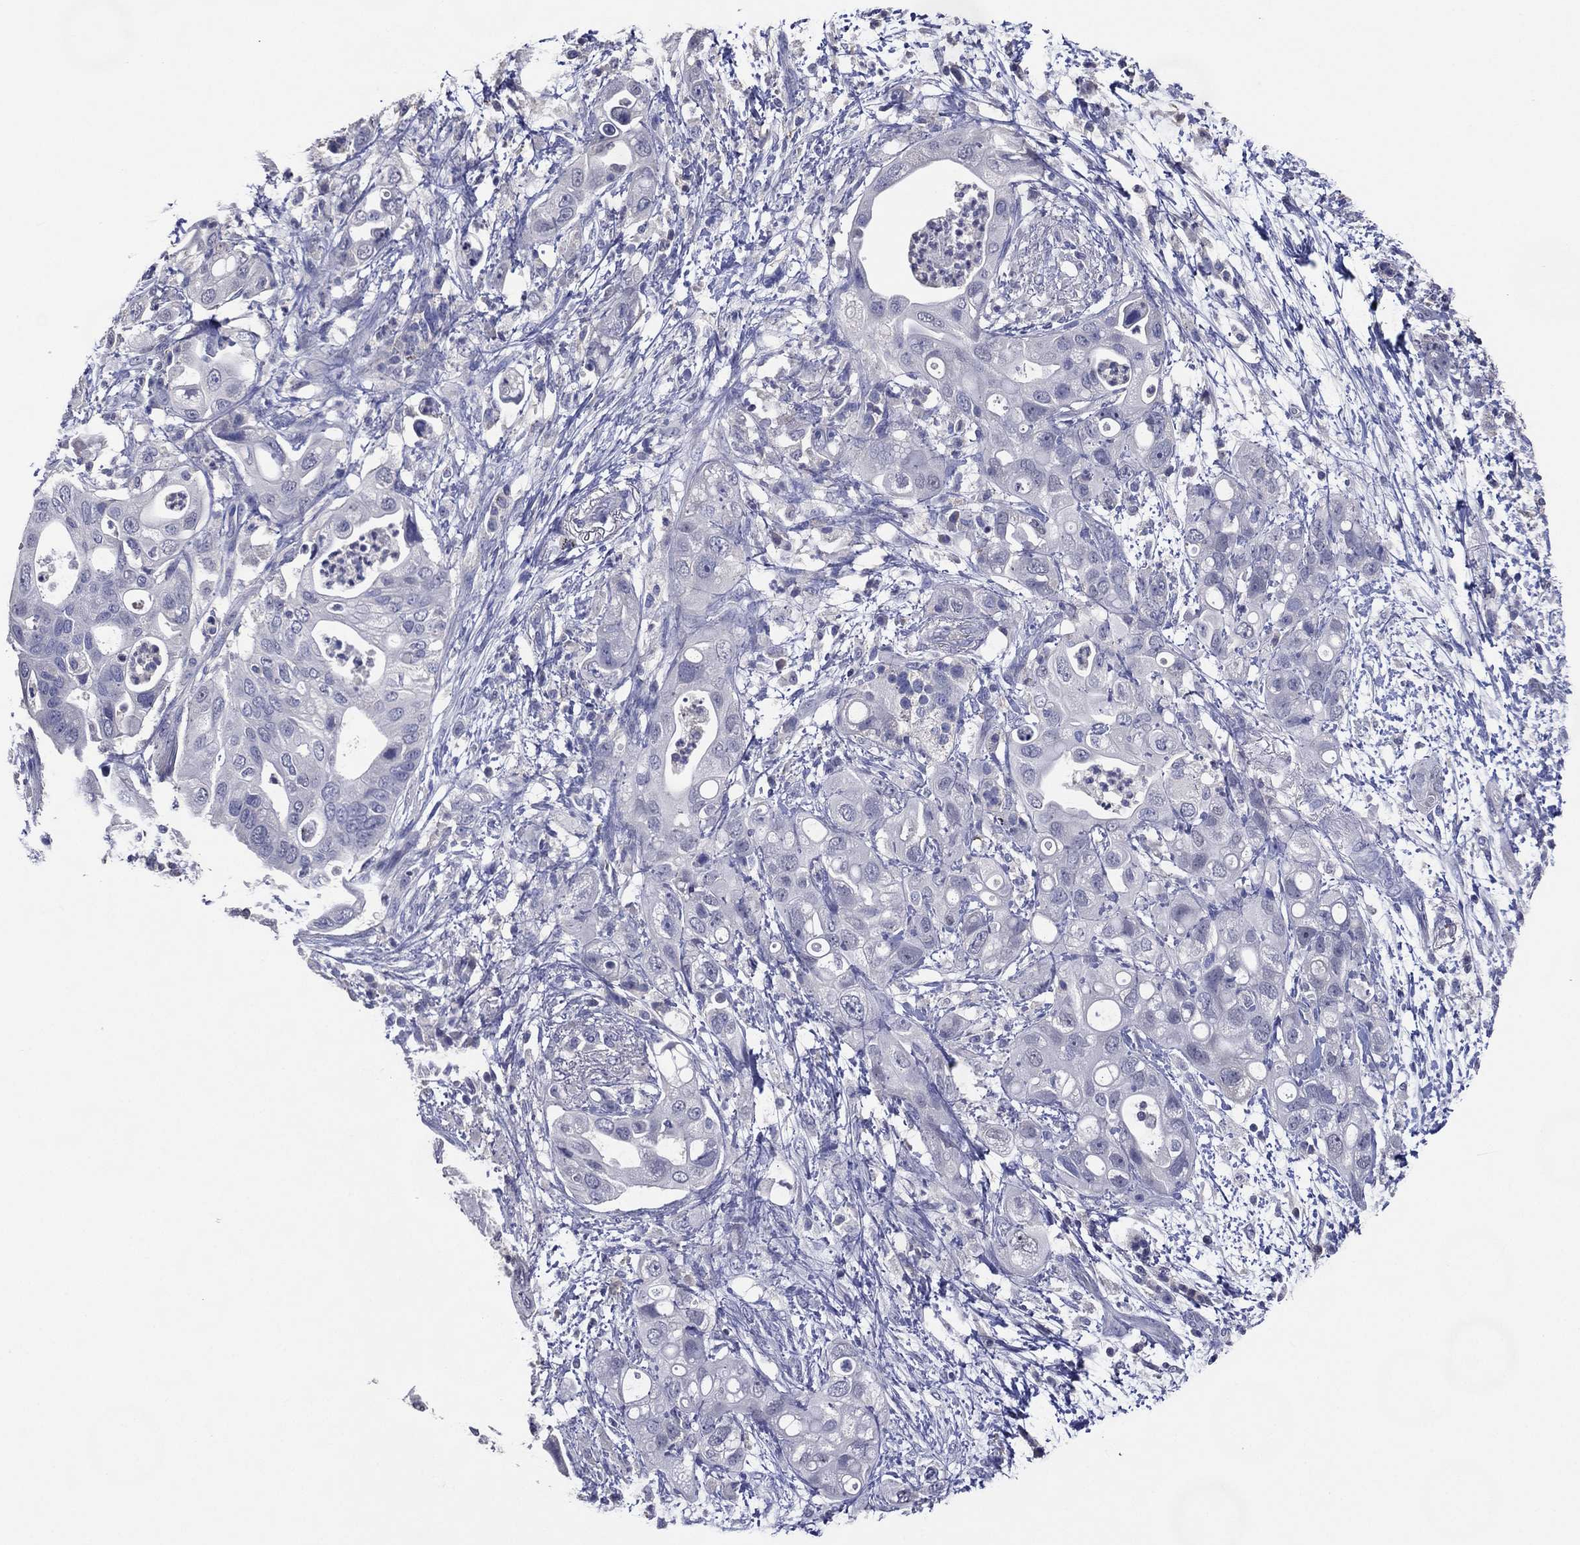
{"staining": {"intensity": "negative", "quantity": "none", "location": "none"}, "tissue": "pancreatic cancer", "cell_type": "Tumor cells", "image_type": "cancer", "snomed": [{"axis": "morphology", "description": "Adenocarcinoma, NOS"}, {"axis": "topography", "description": "Pancreas"}], "caption": "Immunohistochemistry of pancreatic adenocarcinoma reveals no staining in tumor cells.", "gene": "TFAP2A", "patient": {"sex": "female", "age": 72}}